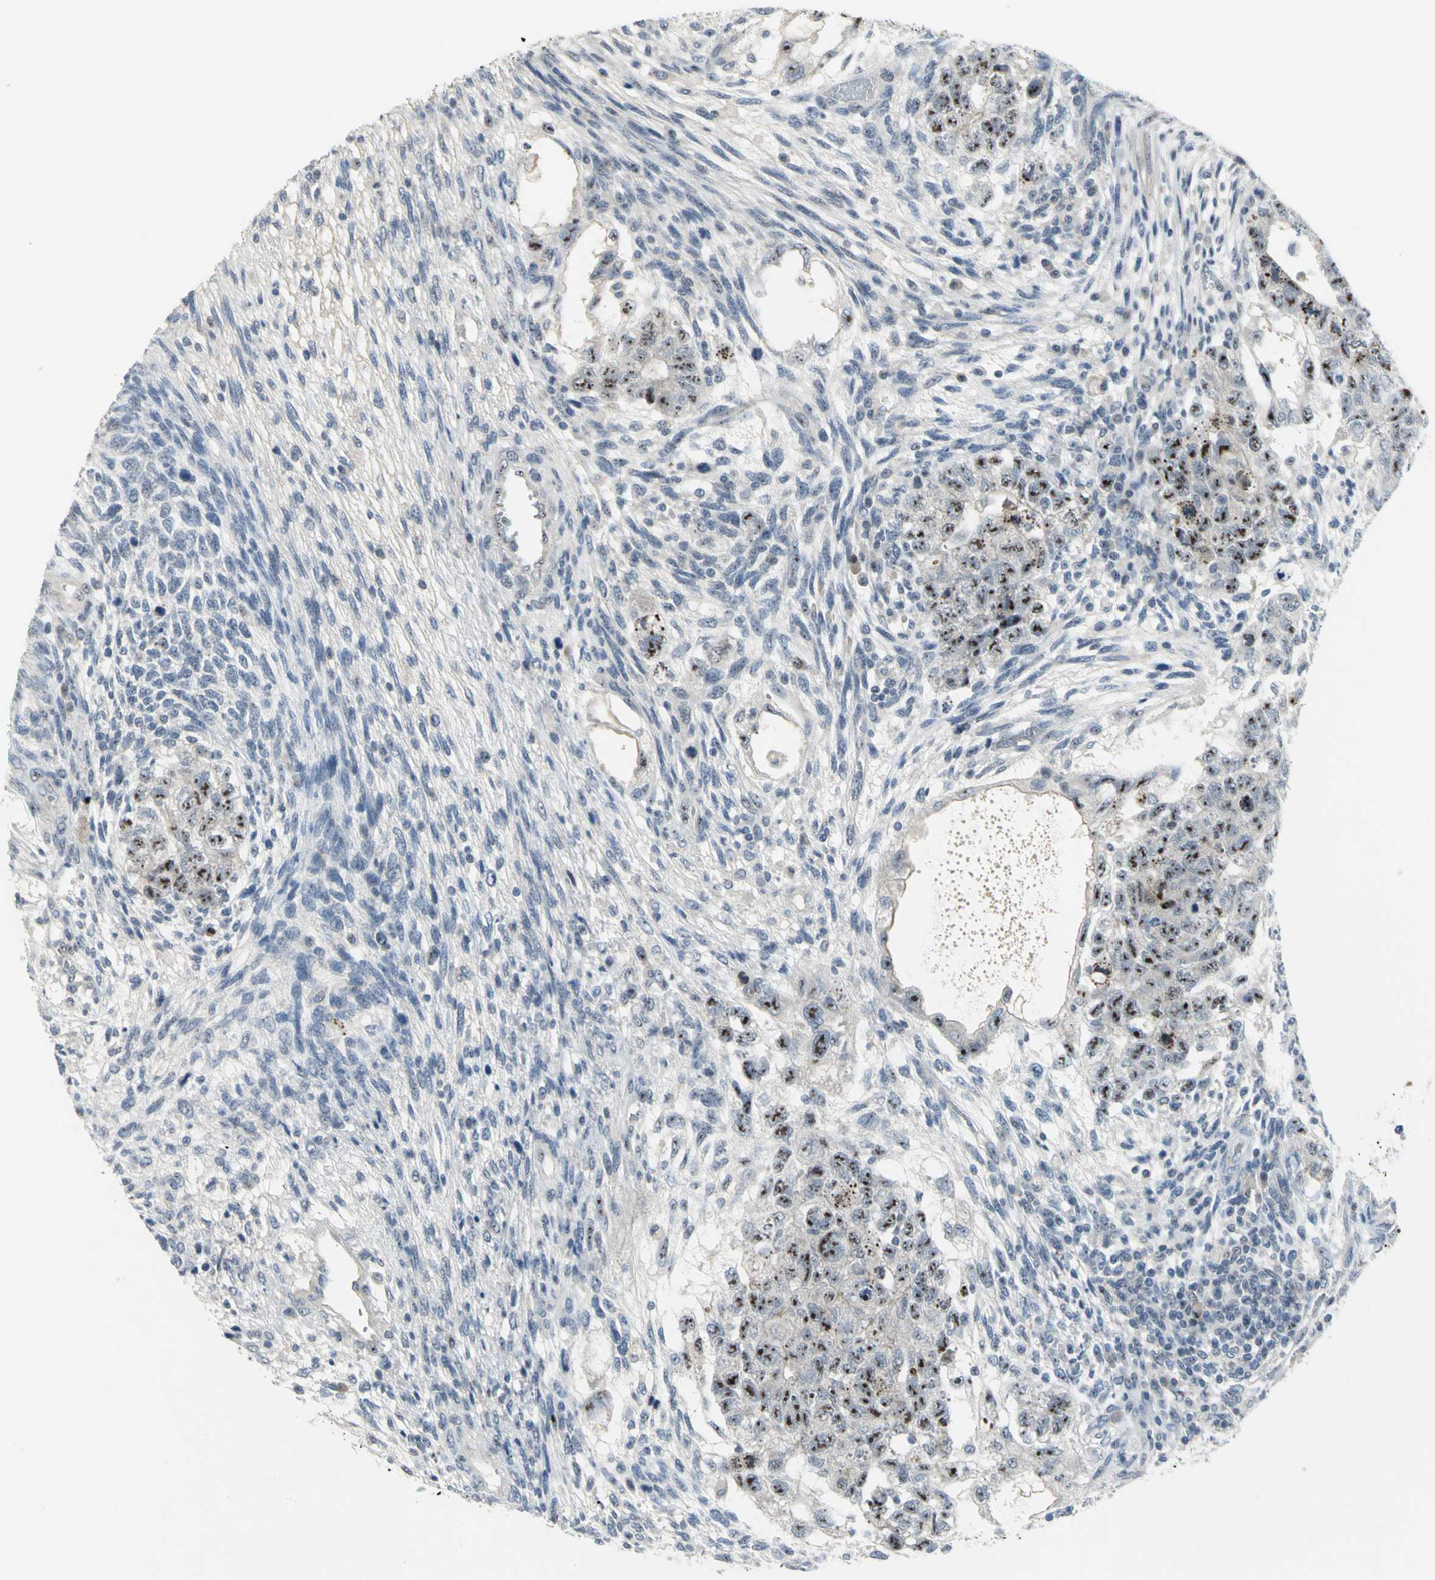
{"staining": {"intensity": "strong", "quantity": ">75%", "location": "nuclear"}, "tissue": "testis cancer", "cell_type": "Tumor cells", "image_type": "cancer", "snomed": [{"axis": "morphology", "description": "Normal tissue, NOS"}, {"axis": "morphology", "description": "Carcinoma, Embryonal, NOS"}, {"axis": "topography", "description": "Testis"}], "caption": "Testis cancer stained with IHC demonstrates strong nuclear positivity in approximately >75% of tumor cells. The staining was performed using DAB (3,3'-diaminobenzidine) to visualize the protein expression in brown, while the nuclei were stained in blue with hematoxylin (Magnification: 20x).", "gene": "MYBBP1A", "patient": {"sex": "male", "age": 36}}